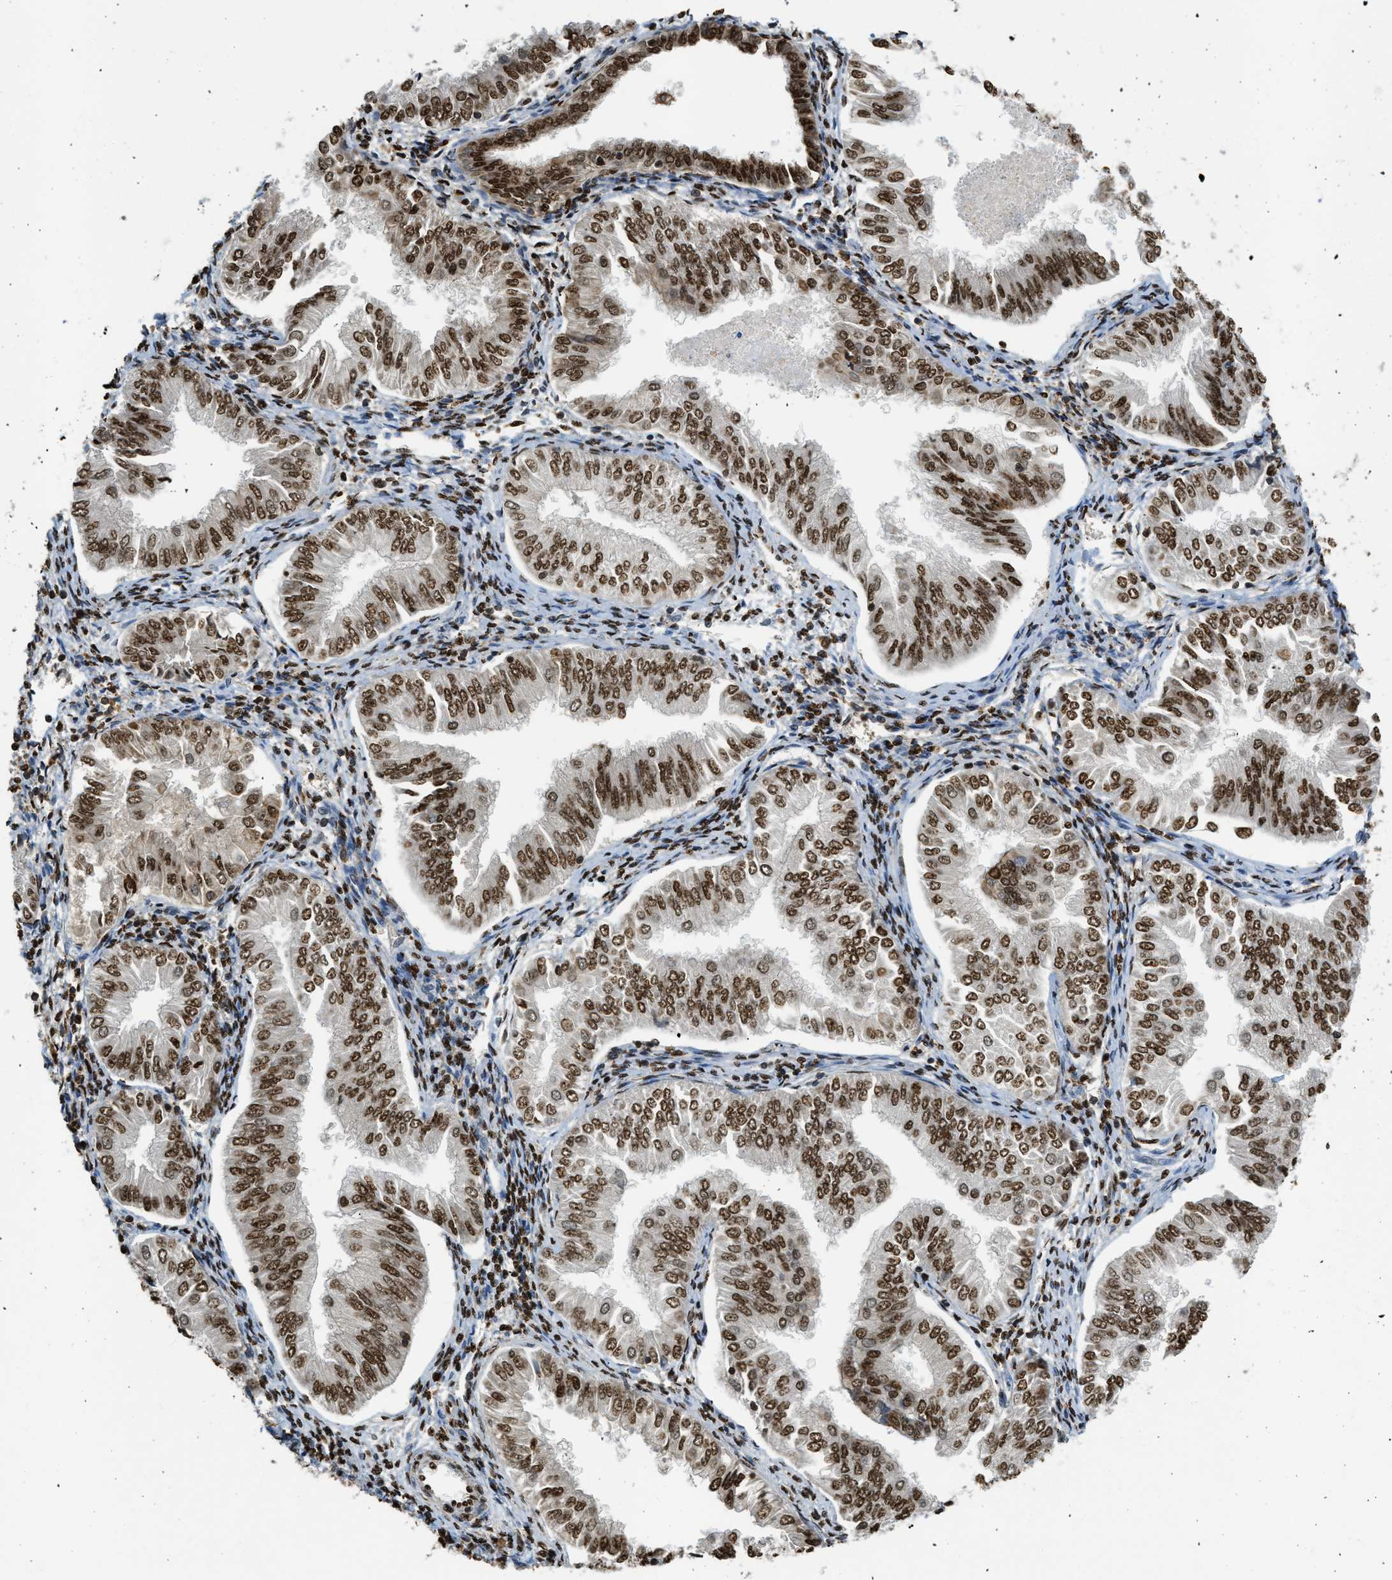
{"staining": {"intensity": "strong", "quantity": ">75%", "location": "nuclear"}, "tissue": "endometrial cancer", "cell_type": "Tumor cells", "image_type": "cancer", "snomed": [{"axis": "morphology", "description": "Adenocarcinoma, NOS"}, {"axis": "topography", "description": "Endometrium"}], "caption": "A high amount of strong nuclear expression is seen in approximately >75% of tumor cells in endometrial adenocarcinoma tissue.", "gene": "NR5A2", "patient": {"sex": "female", "age": 53}}